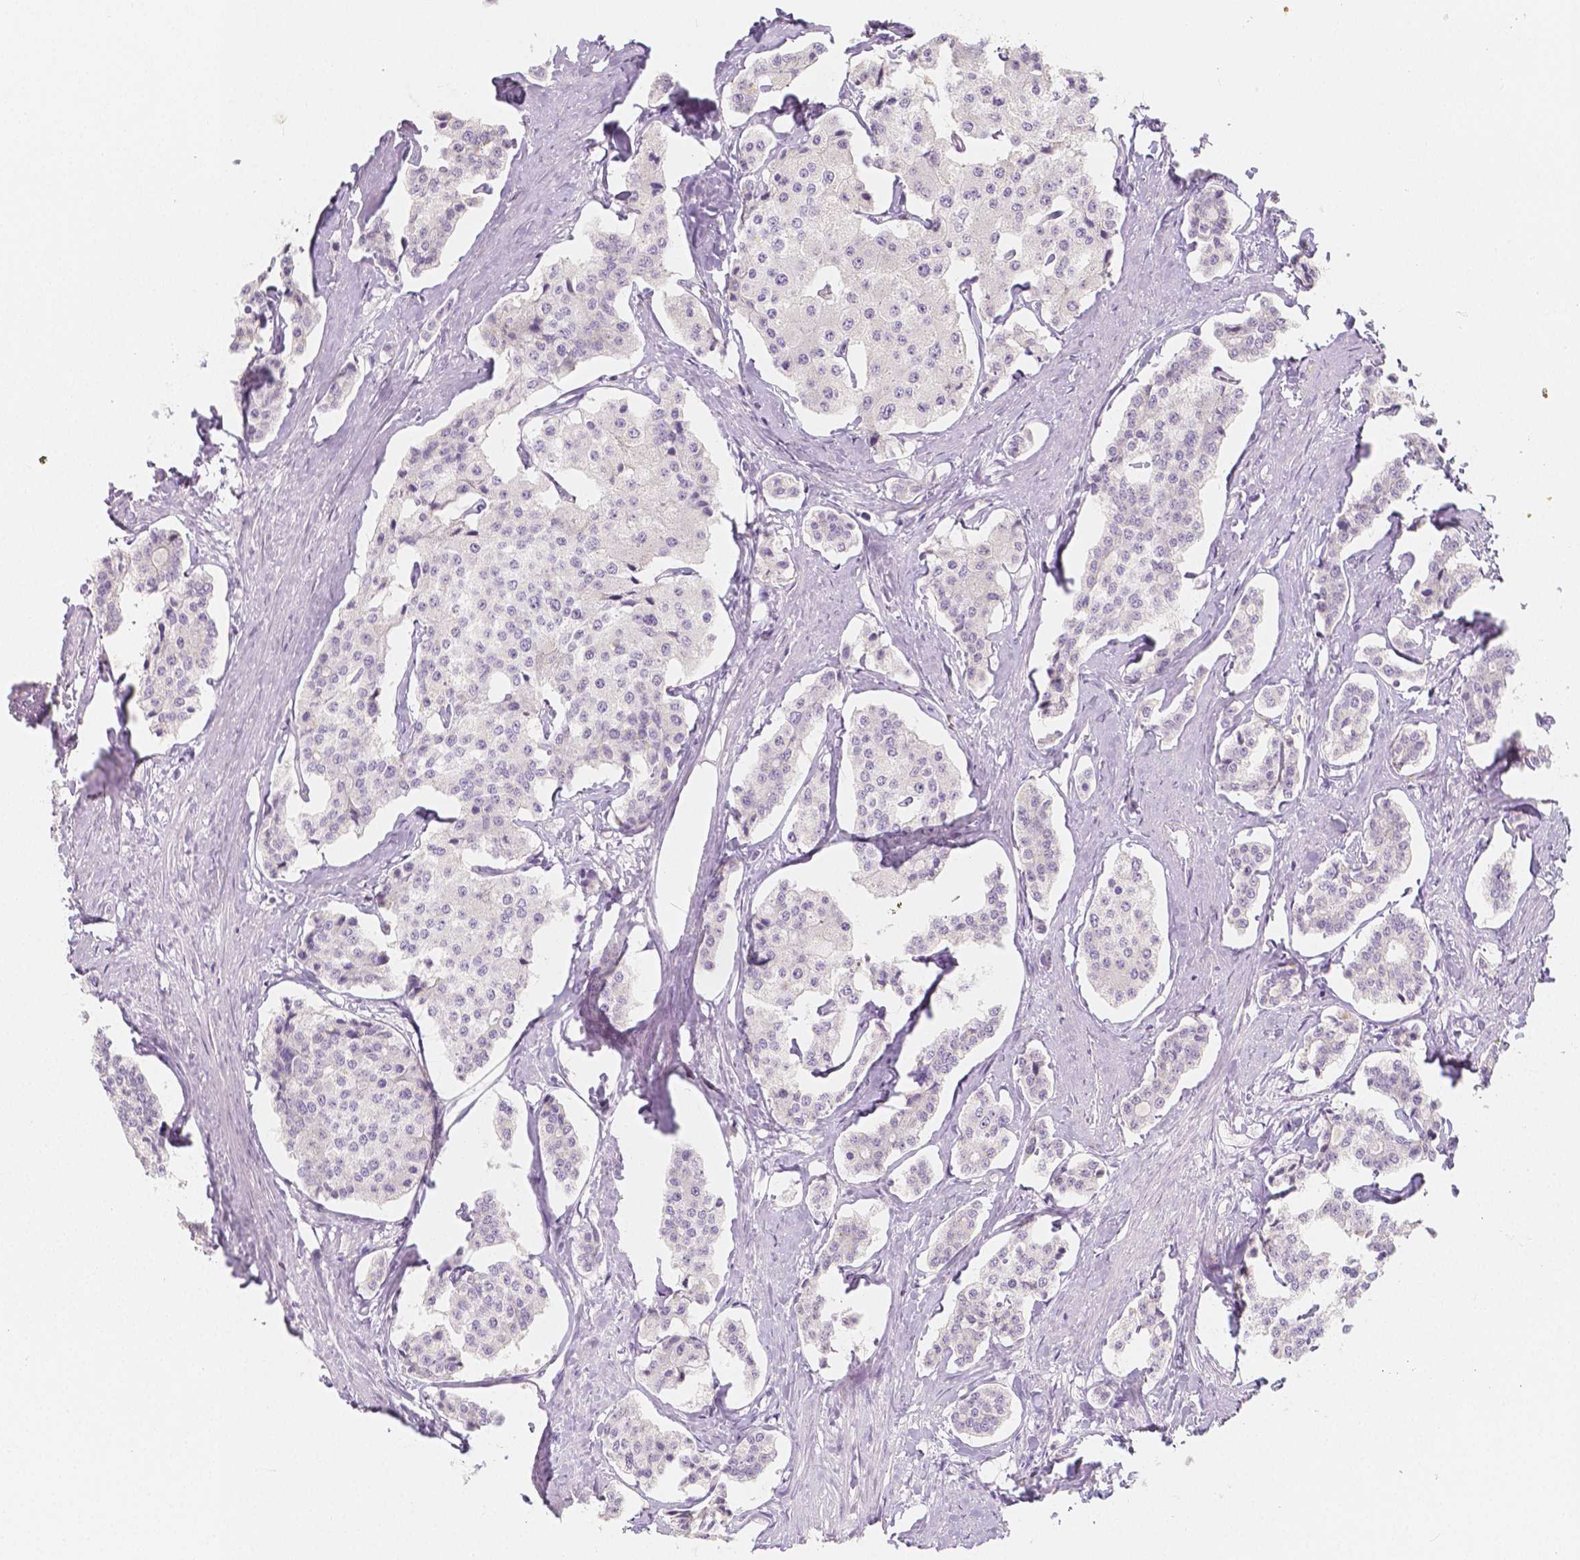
{"staining": {"intensity": "negative", "quantity": "none", "location": "none"}, "tissue": "carcinoid", "cell_type": "Tumor cells", "image_type": "cancer", "snomed": [{"axis": "morphology", "description": "Carcinoid, malignant, NOS"}, {"axis": "topography", "description": "Small intestine"}], "caption": "DAB (3,3'-diaminobenzidine) immunohistochemical staining of carcinoid (malignant) exhibits no significant expression in tumor cells. The staining is performed using DAB (3,3'-diaminobenzidine) brown chromogen with nuclei counter-stained in using hematoxylin.", "gene": "BATF", "patient": {"sex": "female", "age": 65}}